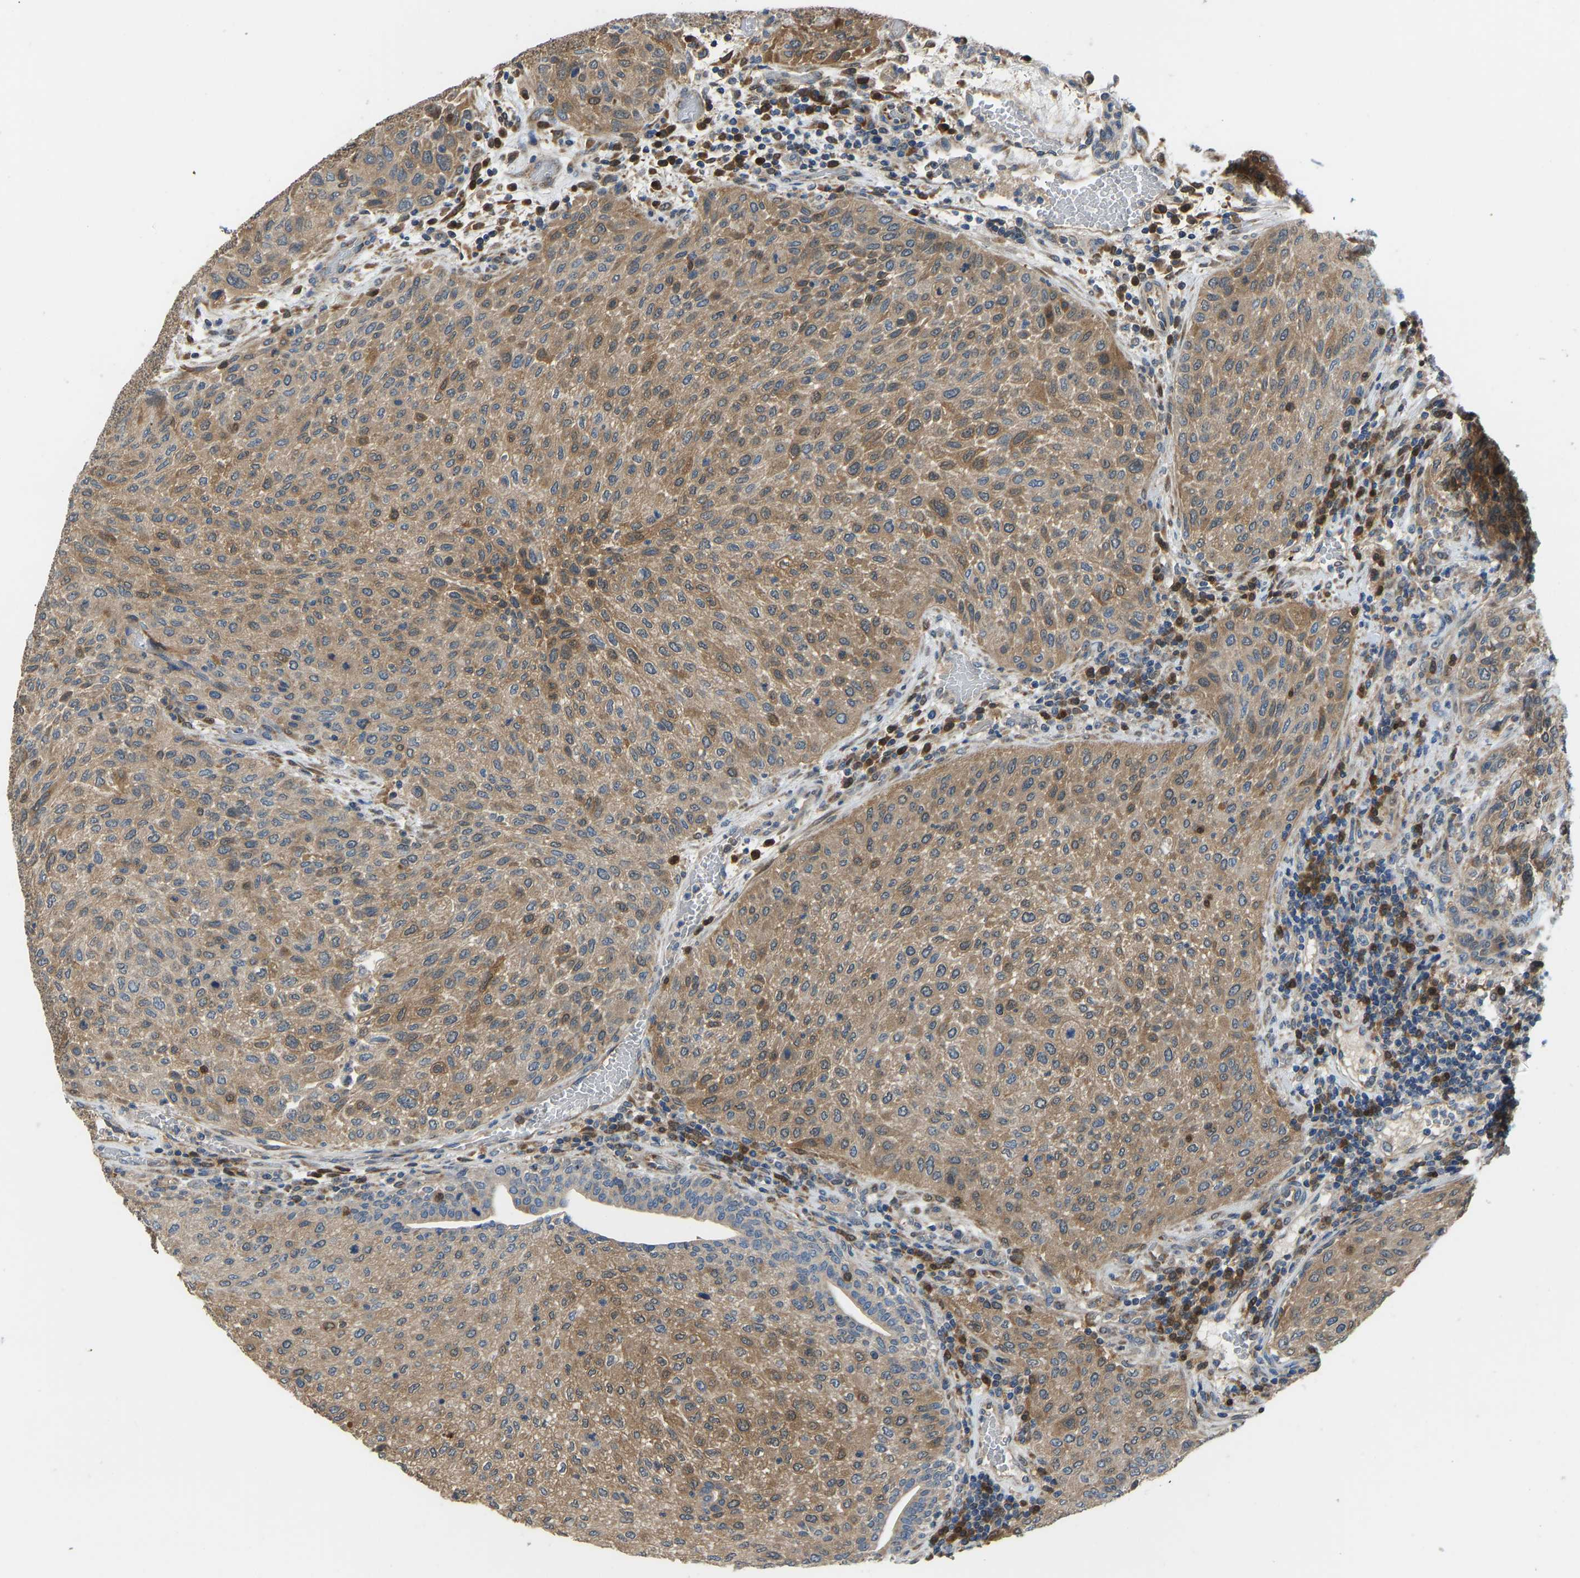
{"staining": {"intensity": "moderate", "quantity": ">75%", "location": "cytoplasmic/membranous"}, "tissue": "urothelial cancer", "cell_type": "Tumor cells", "image_type": "cancer", "snomed": [{"axis": "morphology", "description": "Urothelial carcinoma, Low grade"}, {"axis": "morphology", "description": "Urothelial carcinoma, High grade"}, {"axis": "topography", "description": "Urinary bladder"}], "caption": "Protein expression by IHC exhibits moderate cytoplasmic/membranous expression in about >75% of tumor cells in urothelial cancer. (IHC, brightfield microscopy, high magnification).", "gene": "RBP1", "patient": {"sex": "male", "age": 35}}